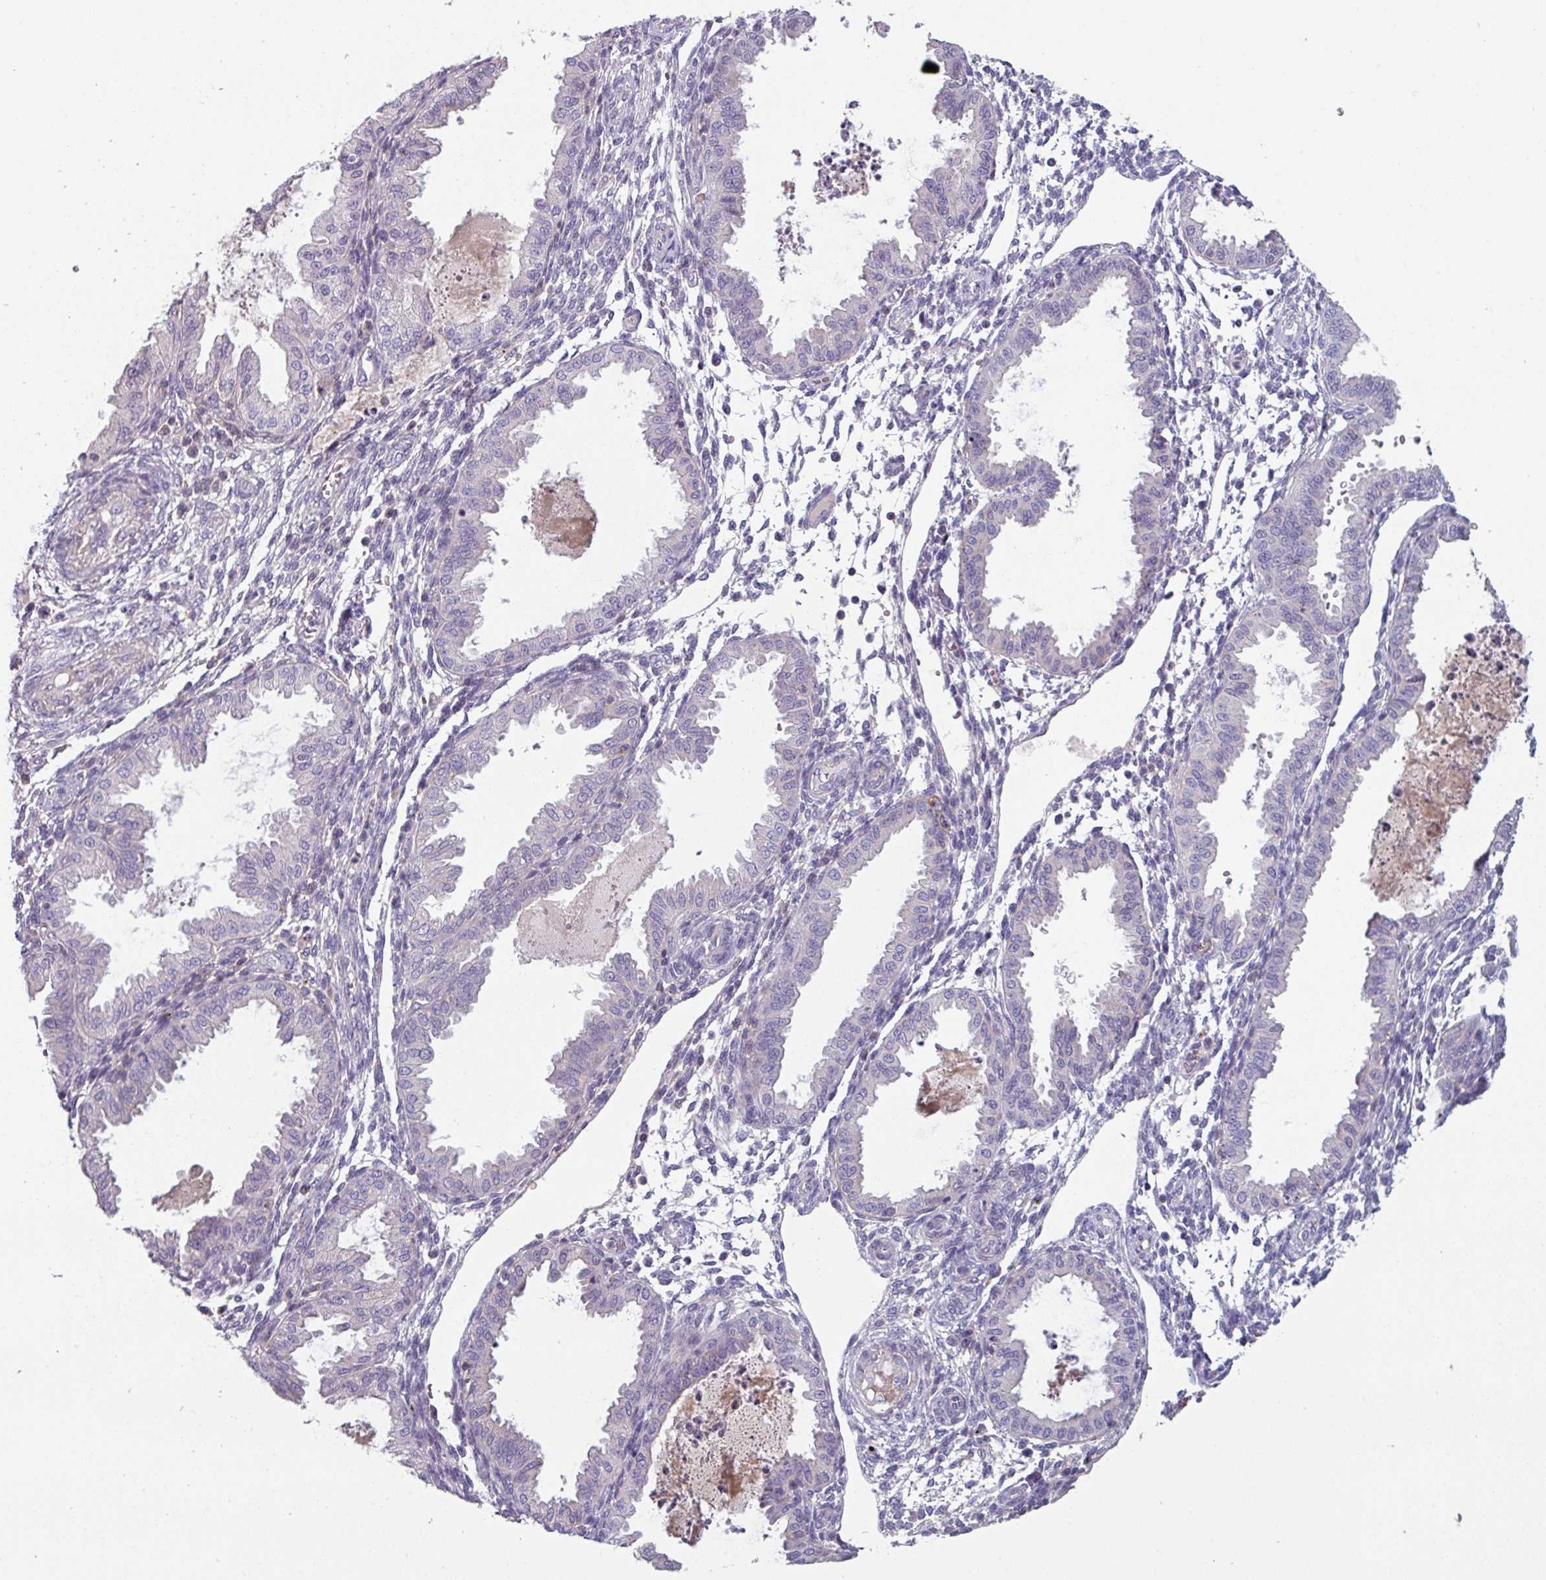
{"staining": {"intensity": "negative", "quantity": "none", "location": "none"}, "tissue": "endometrium", "cell_type": "Cells in endometrial stroma", "image_type": "normal", "snomed": [{"axis": "morphology", "description": "Normal tissue, NOS"}, {"axis": "topography", "description": "Endometrium"}], "caption": "IHC of normal human endometrium reveals no positivity in cells in endometrial stroma.", "gene": "TMEM132A", "patient": {"sex": "female", "age": 33}}